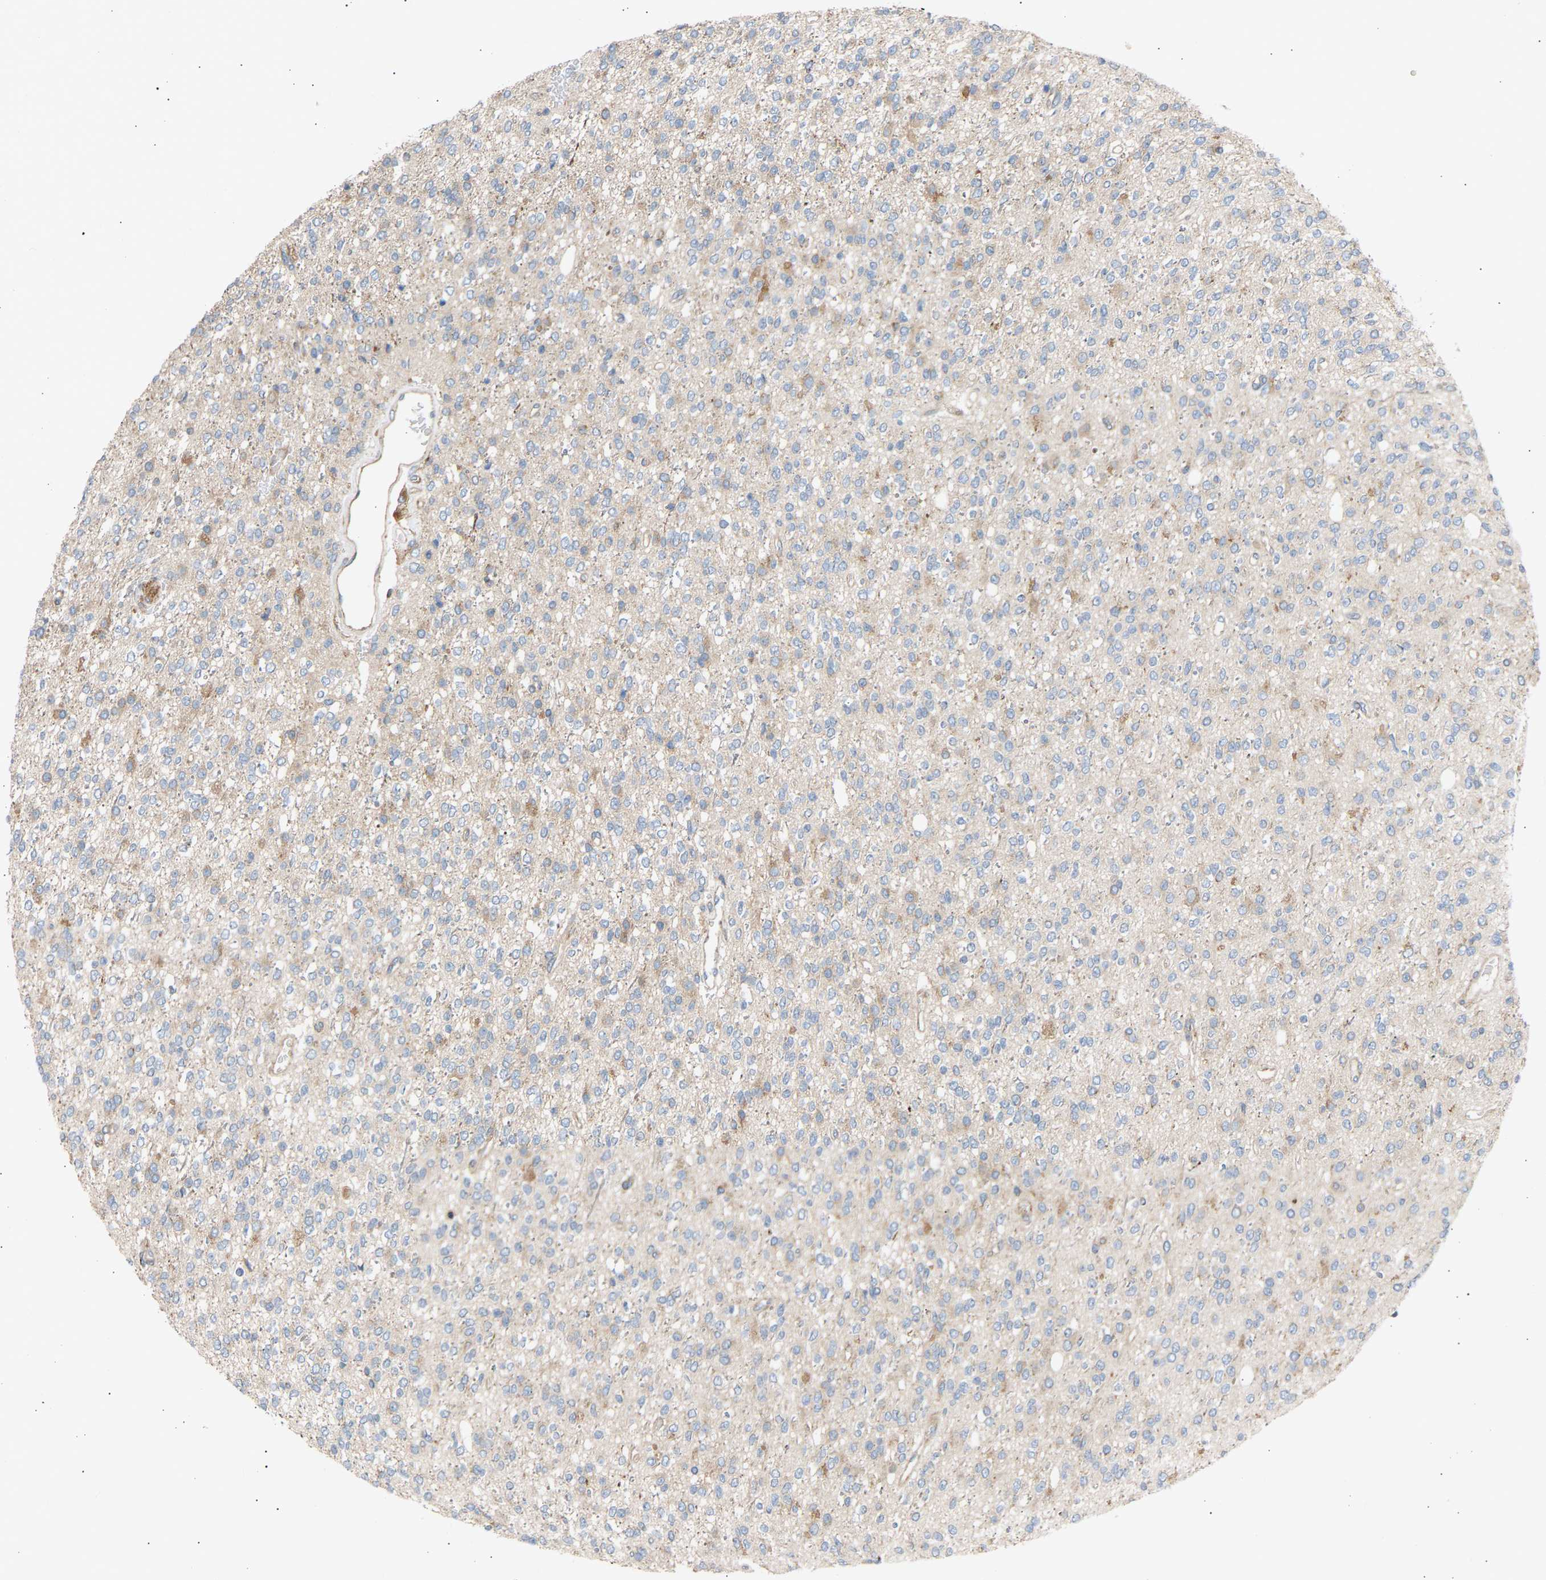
{"staining": {"intensity": "weak", "quantity": "<25%", "location": "cytoplasmic/membranous"}, "tissue": "glioma", "cell_type": "Tumor cells", "image_type": "cancer", "snomed": [{"axis": "morphology", "description": "Glioma, malignant, High grade"}, {"axis": "topography", "description": "Brain"}], "caption": "Photomicrograph shows no significant protein staining in tumor cells of glioma.", "gene": "GCN1", "patient": {"sex": "male", "age": 34}}